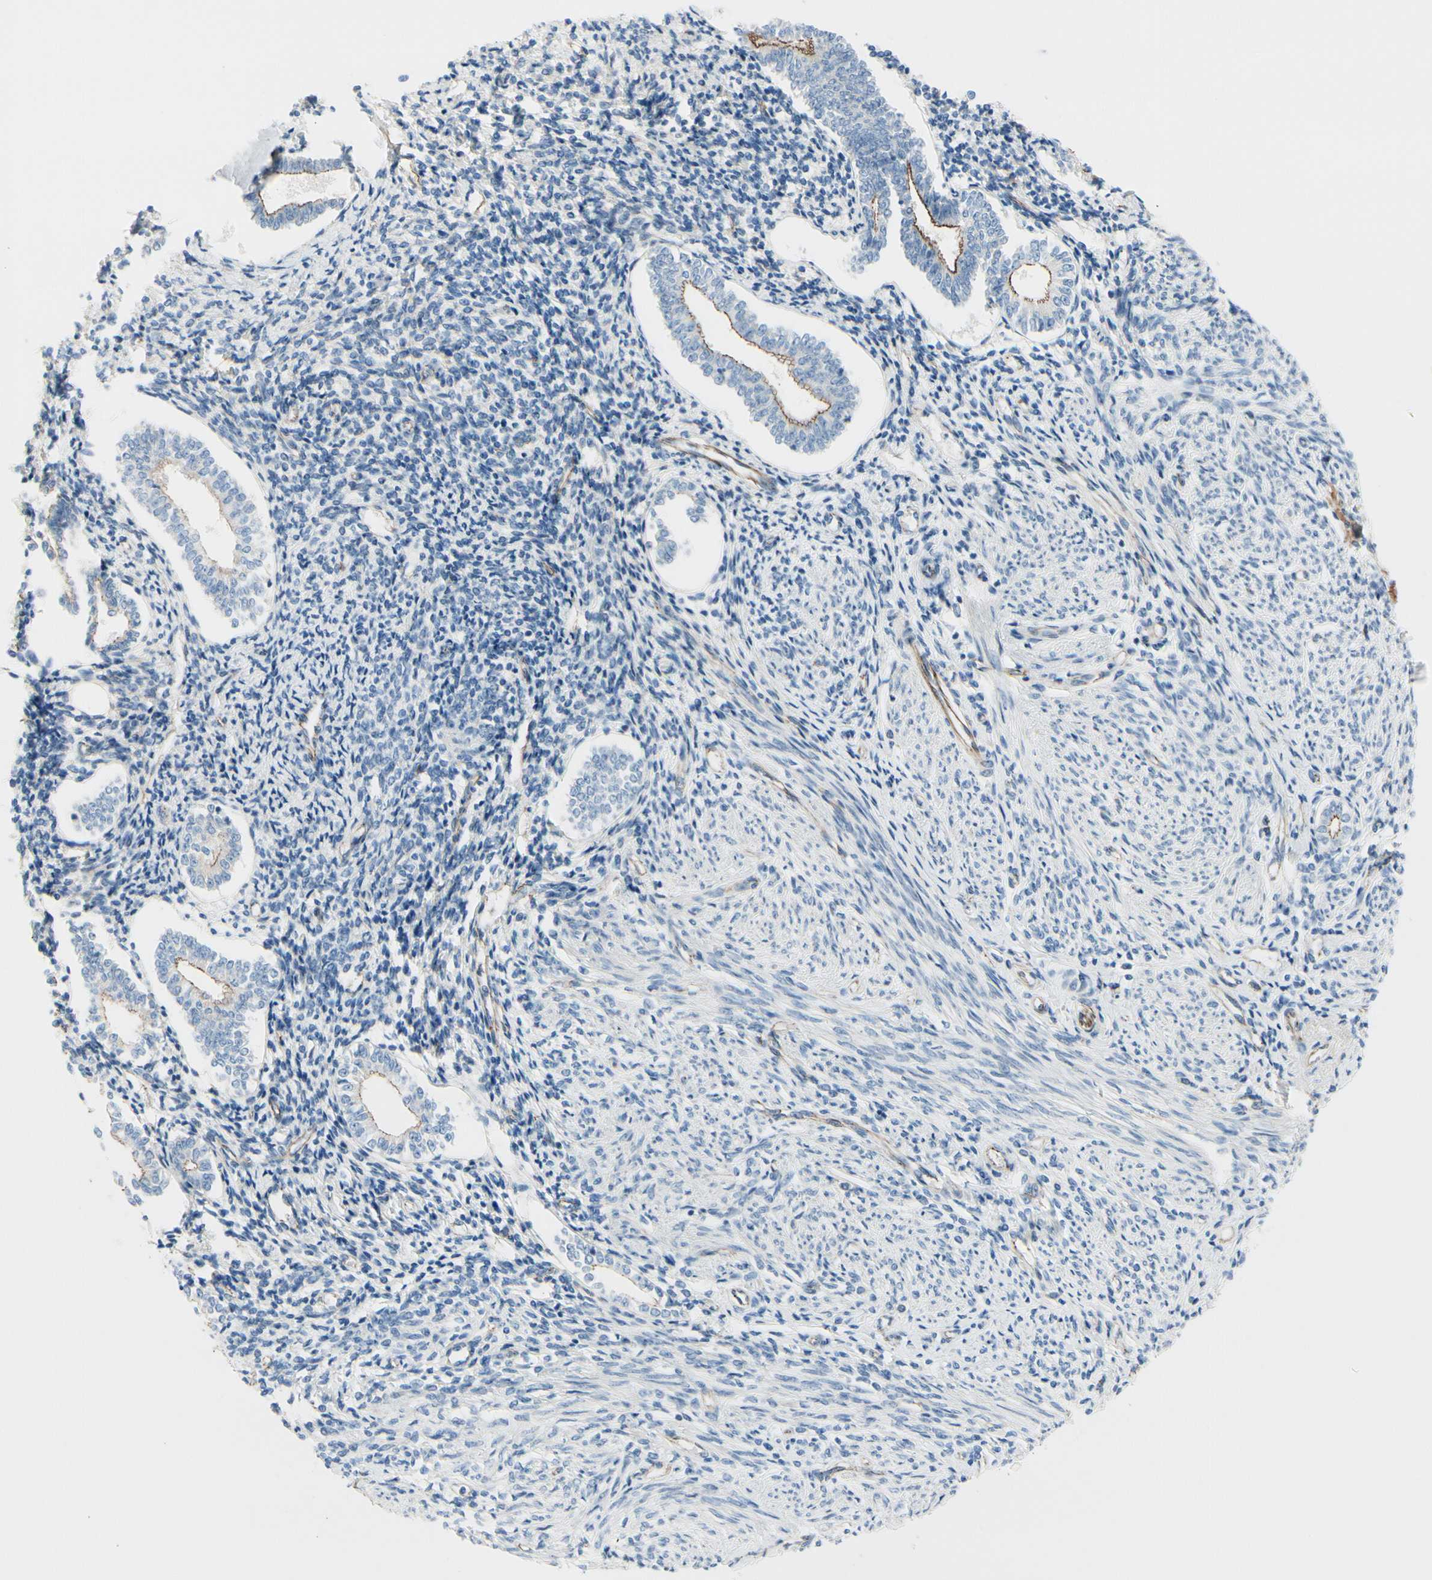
{"staining": {"intensity": "negative", "quantity": "none", "location": "none"}, "tissue": "endometrium", "cell_type": "Cells in endometrial stroma", "image_type": "normal", "snomed": [{"axis": "morphology", "description": "Normal tissue, NOS"}, {"axis": "topography", "description": "Endometrium"}], "caption": "A high-resolution photomicrograph shows immunohistochemistry staining of benign endometrium, which demonstrates no significant staining in cells in endometrial stroma.", "gene": "TJP1", "patient": {"sex": "female", "age": 71}}